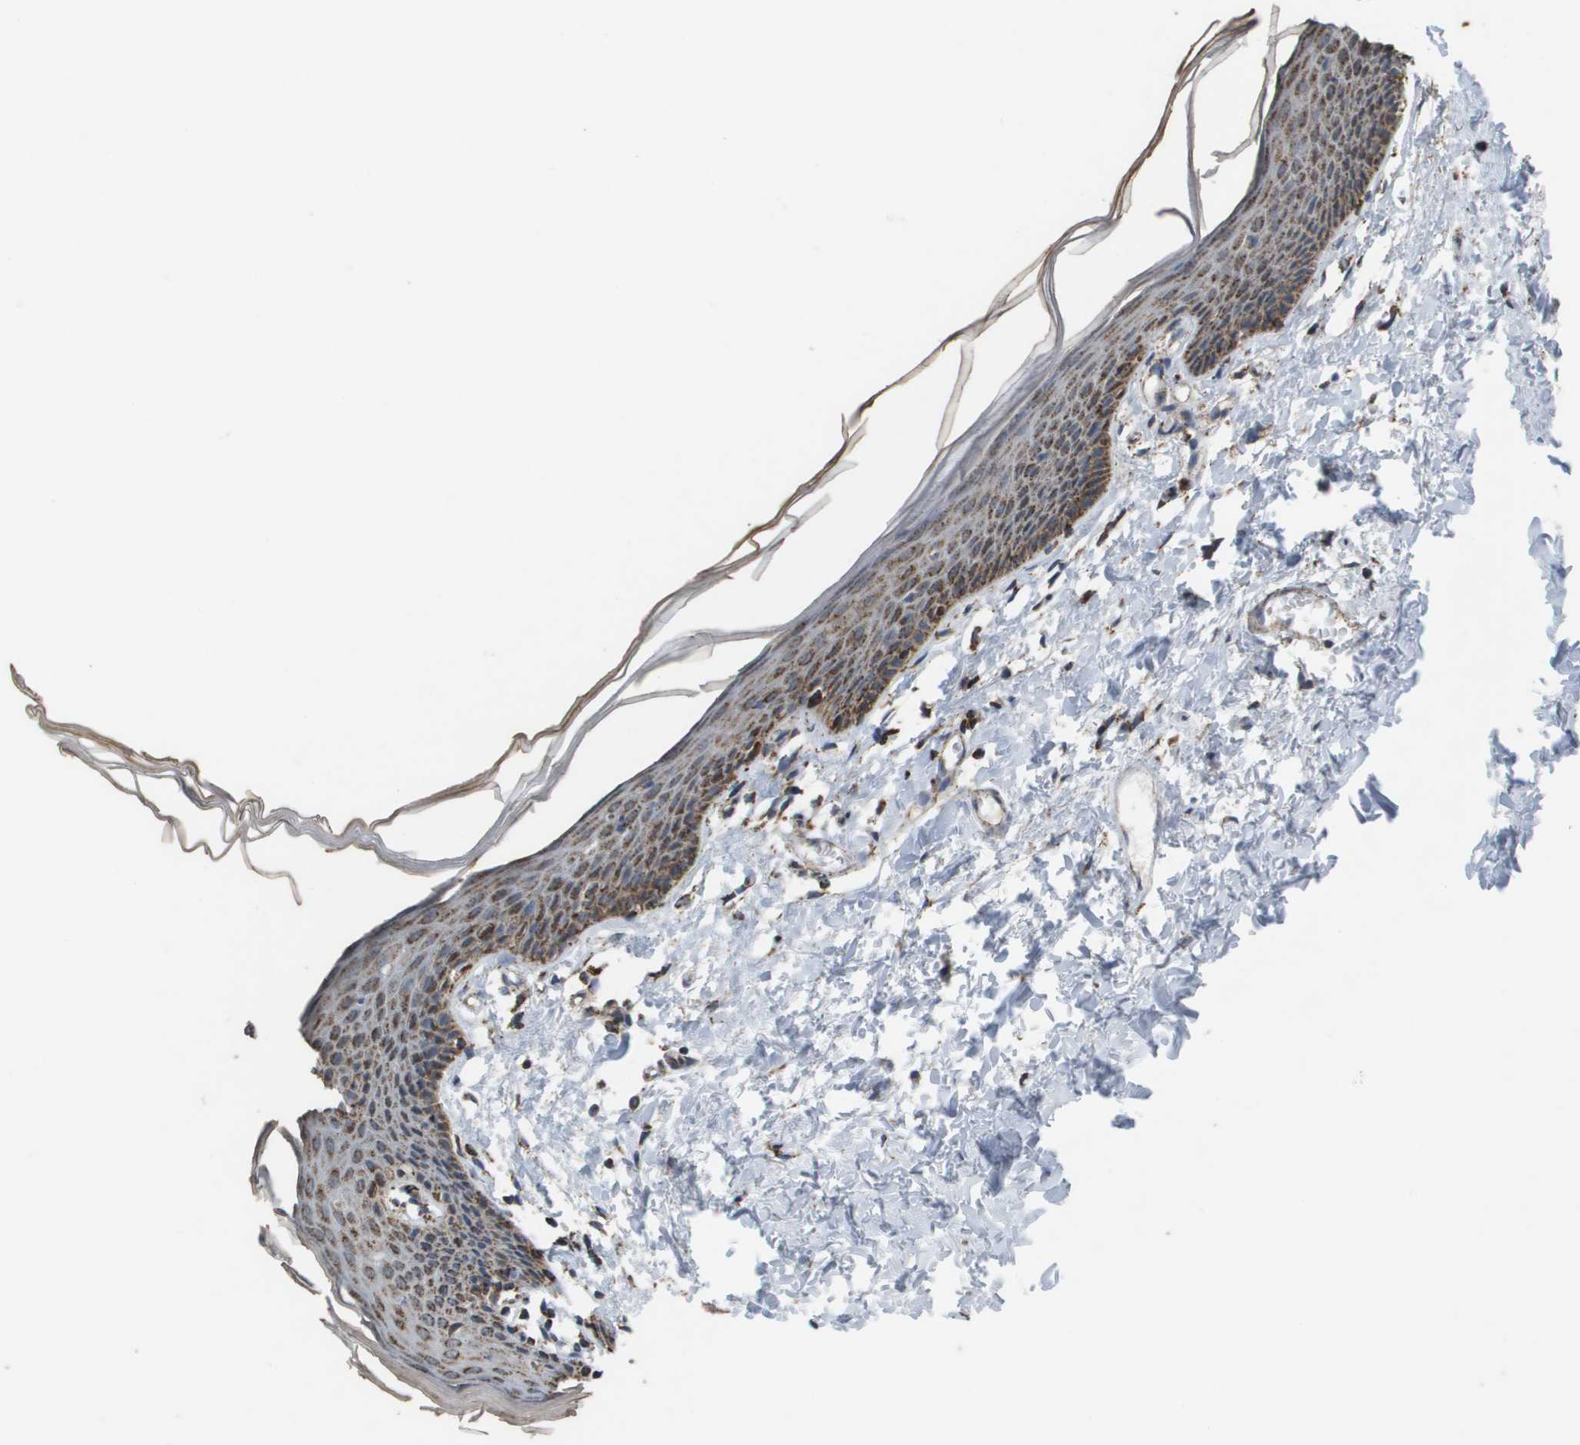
{"staining": {"intensity": "moderate", "quantity": ">75%", "location": "cytoplasmic/membranous"}, "tissue": "skin", "cell_type": "Epidermal cells", "image_type": "normal", "snomed": [{"axis": "morphology", "description": "Normal tissue, NOS"}, {"axis": "topography", "description": "Vulva"}], "caption": "IHC micrograph of normal skin: human skin stained using IHC demonstrates medium levels of moderate protein expression localized specifically in the cytoplasmic/membranous of epidermal cells, appearing as a cytoplasmic/membranous brown color.", "gene": "HSPE1", "patient": {"sex": "female", "age": 54}}